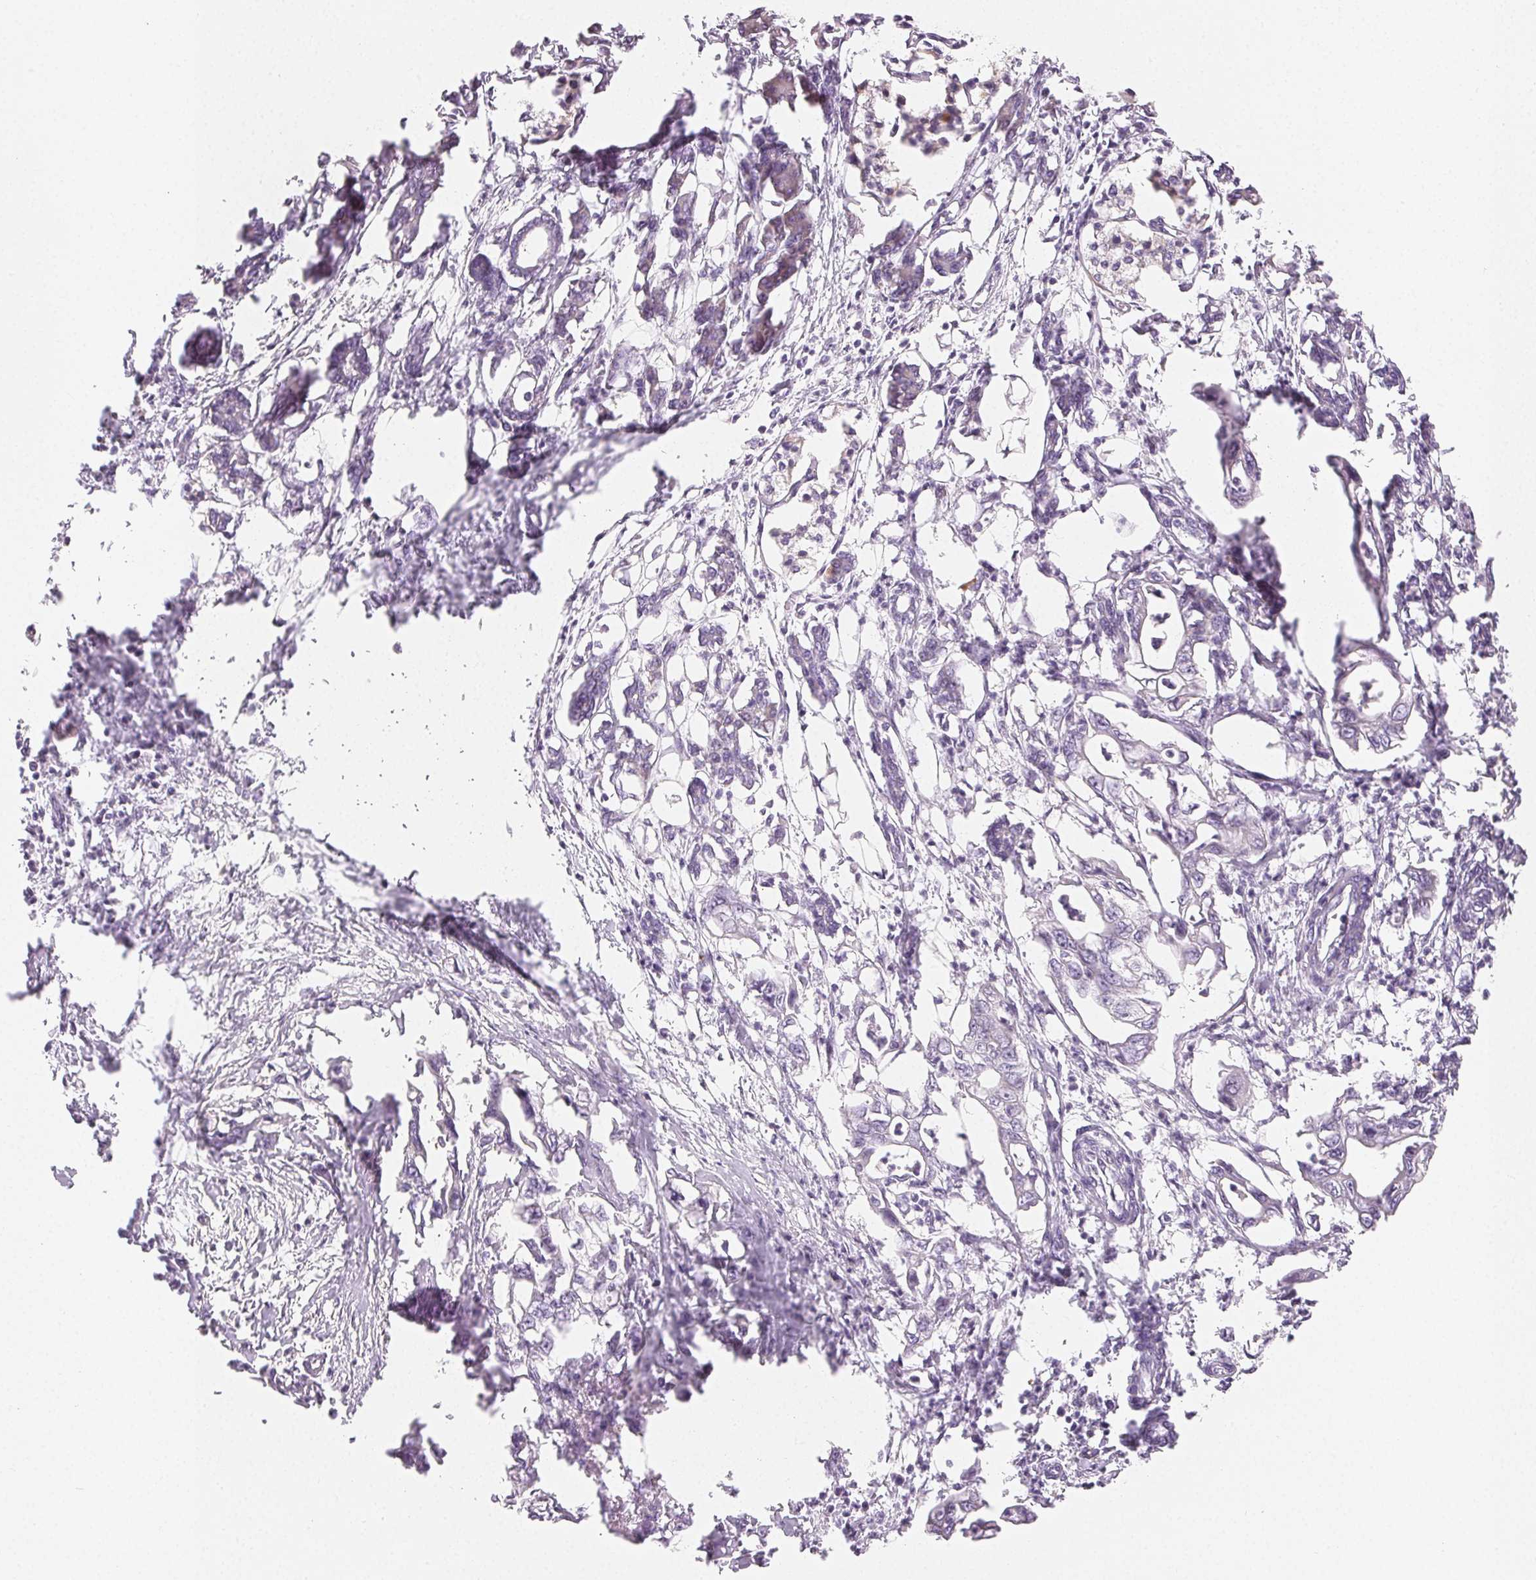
{"staining": {"intensity": "negative", "quantity": "none", "location": "none"}, "tissue": "pancreatic cancer", "cell_type": "Tumor cells", "image_type": "cancer", "snomed": [{"axis": "morphology", "description": "Adenocarcinoma, NOS"}, {"axis": "topography", "description": "Pancreas"}], "caption": "Immunohistochemistry (IHC) of human pancreatic cancer (adenocarcinoma) exhibits no expression in tumor cells. (Brightfield microscopy of DAB immunohistochemistry (IHC) at high magnification).", "gene": "MYBL1", "patient": {"sex": "male", "age": 61}}